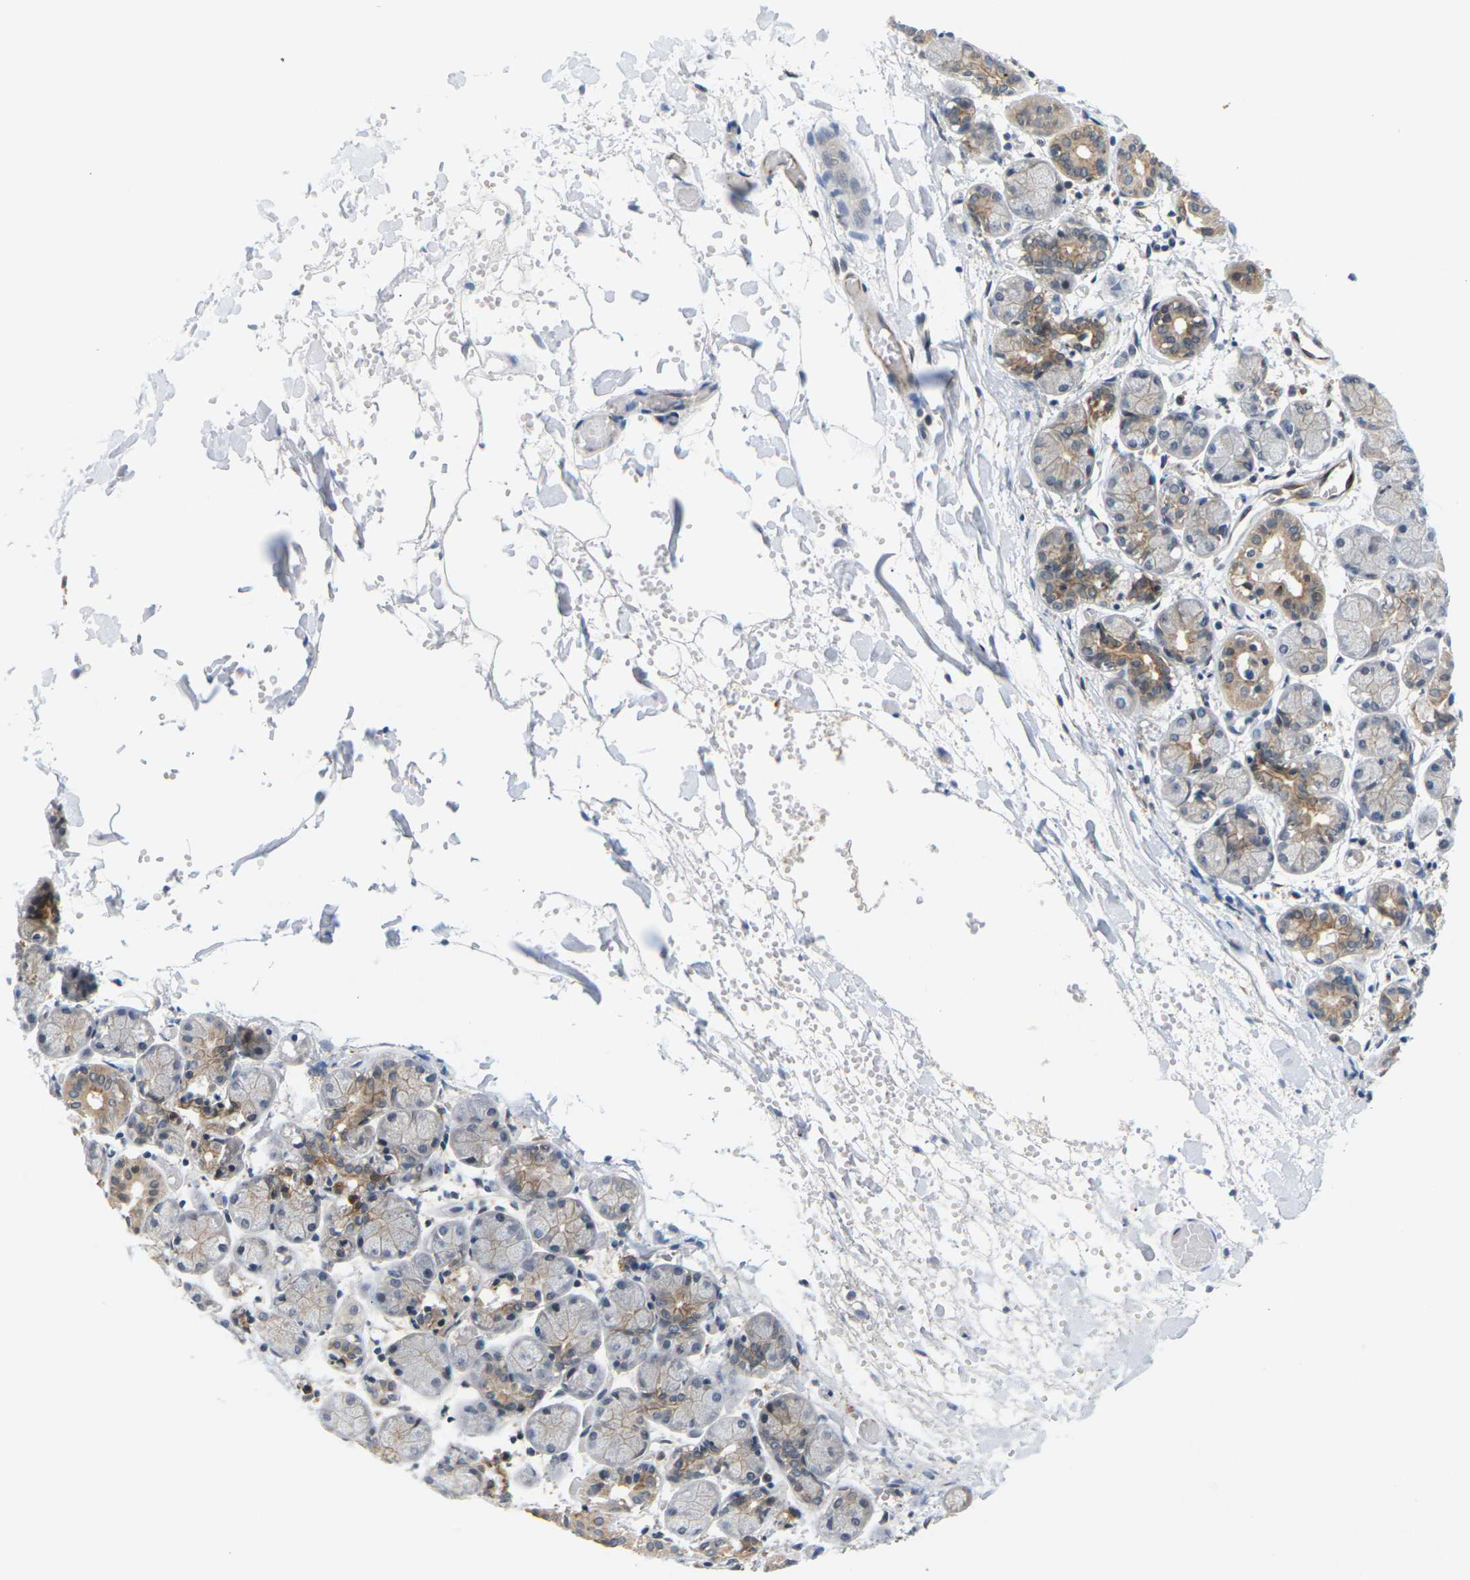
{"staining": {"intensity": "moderate", "quantity": "25%-75%", "location": "cytoplasmic/membranous"}, "tissue": "salivary gland", "cell_type": "Glandular cells", "image_type": "normal", "snomed": [{"axis": "morphology", "description": "Normal tissue, NOS"}, {"axis": "topography", "description": "Salivary gland"}], "caption": "About 25%-75% of glandular cells in benign human salivary gland demonstrate moderate cytoplasmic/membranous protein positivity as visualized by brown immunohistochemical staining.", "gene": "PKP2", "patient": {"sex": "female", "age": 24}}